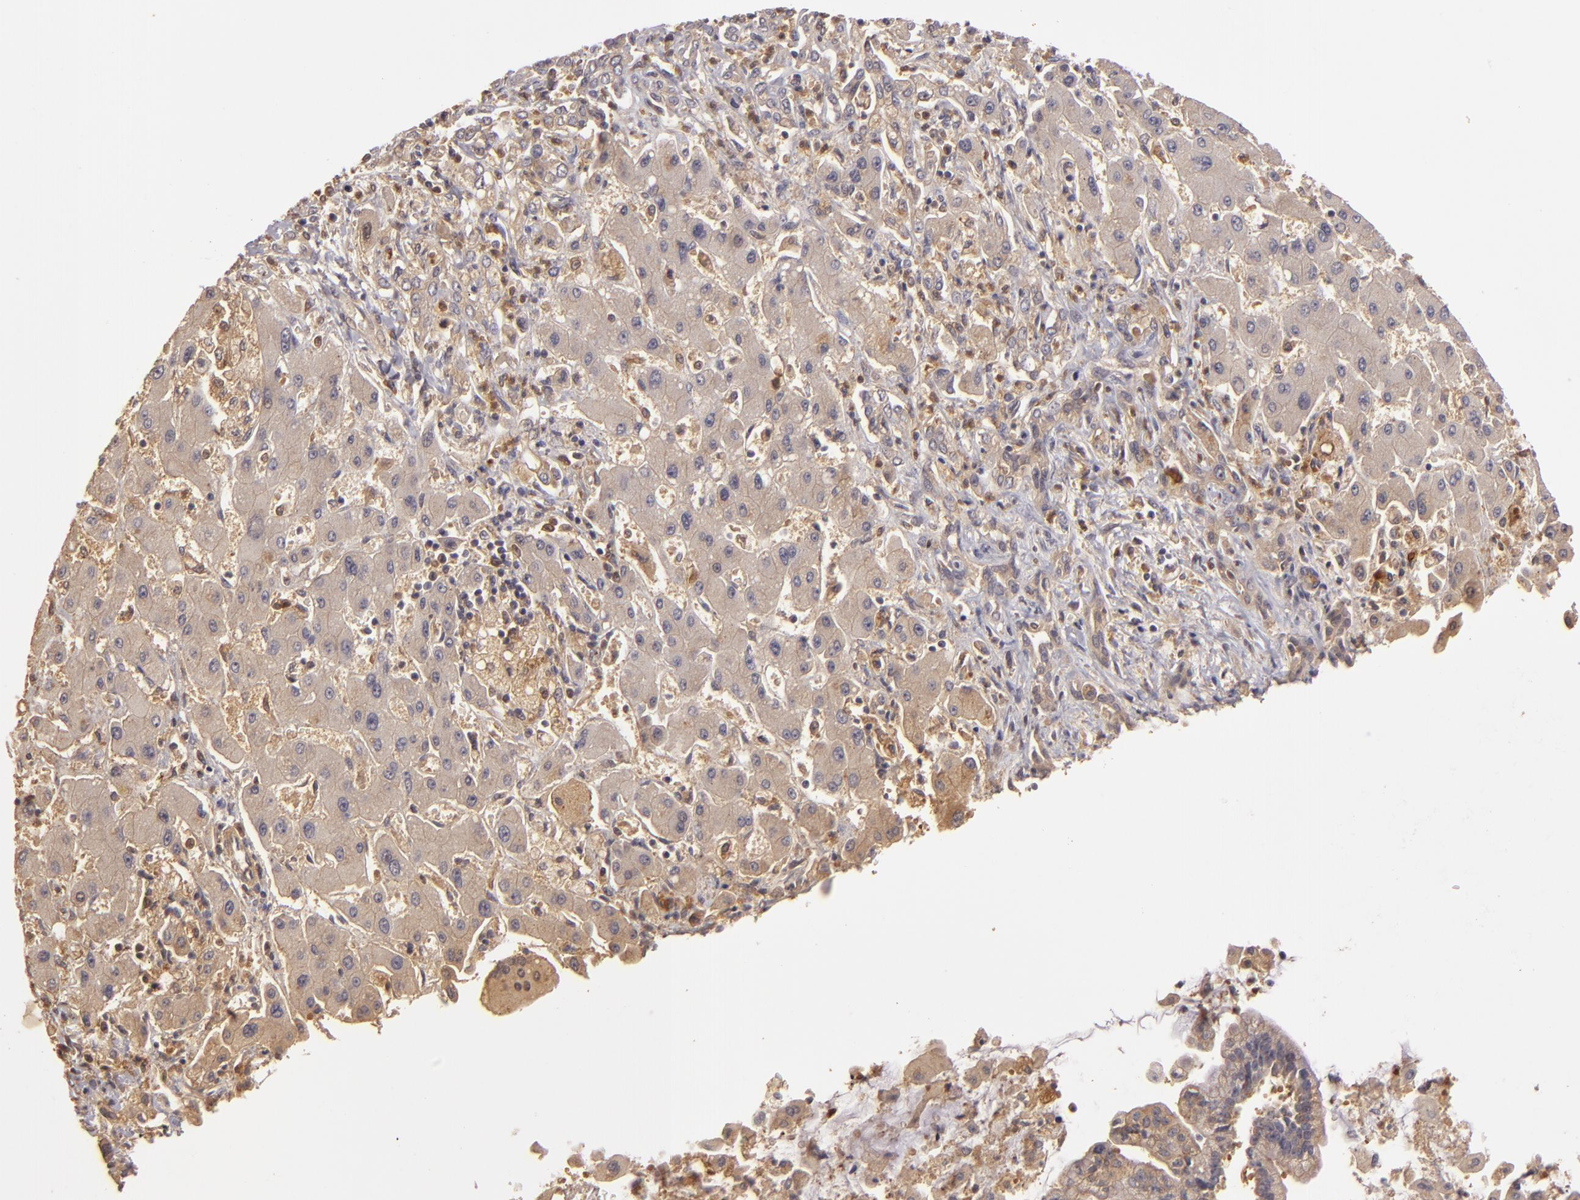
{"staining": {"intensity": "moderate", "quantity": ">75%", "location": "cytoplasmic/membranous"}, "tissue": "liver cancer", "cell_type": "Tumor cells", "image_type": "cancer", "snomed": [{"axis": "morphology", "description": "Cholangiocarcinoma"}, {"axis": "topography", "description": "Liver"}], "caption": "Immunohistochemical staining of human cholangiocarcinoma (liver) exhibits medium levels of moderate cytoplasmic/membranous protein staining in about >75% of tumor cells. (Brightfield microscopy of DAB IHC at high magnification).", "gene": "PRKCD", "patient": {"sex": "male", "age": 50}}